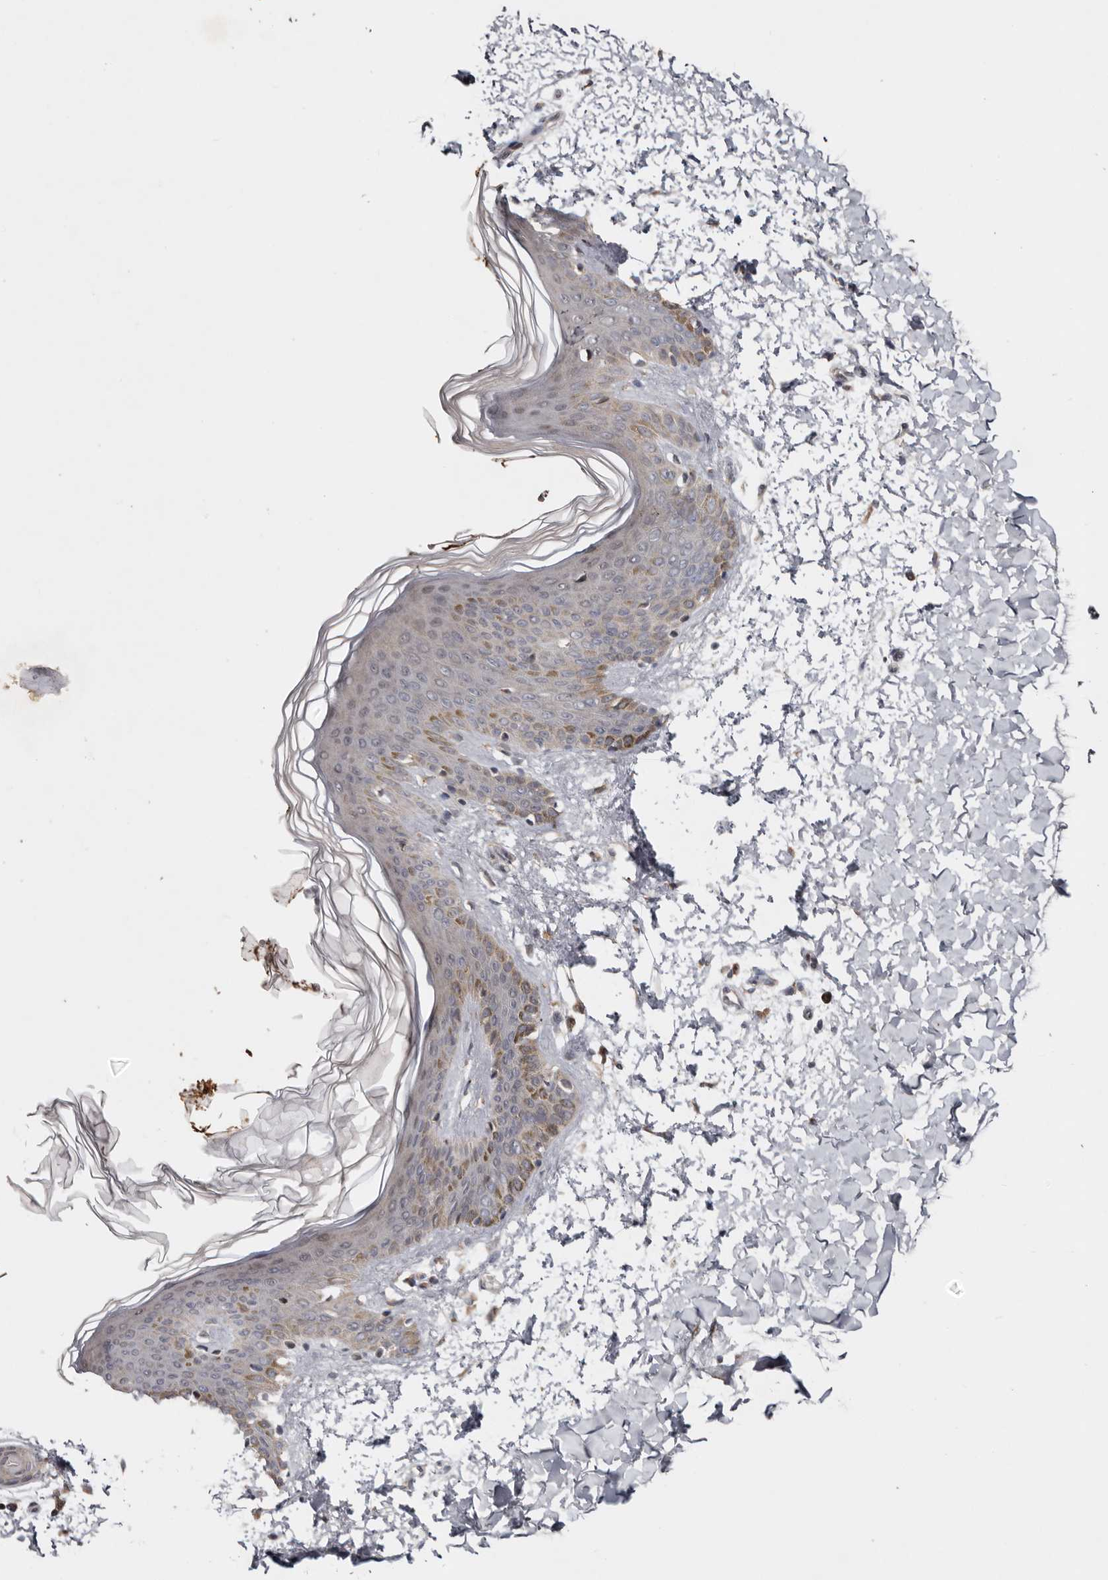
{"staining": {"intensity": "negative", "quantity": "none", "location": "none"}, "tissue": "skin", "cell_type": "Fibroblasts", "image_type": "normal", "snomed": [{"axis": "morphology", "description": "Normal tissue, NOS"}, {"axis": "morphology", "description": "Neoplasm, benign, NOS"}, {"axis": "topography", "description": "Skin"}, {"axis": "topography", "description": "Soft tissue"}], "caption": "DAB immunohistochemical staining of benign skin demonstrates no significant positivity in fibroblasts.", "gene": "CHML", "patient": {"sex": "male", "age": 26}}